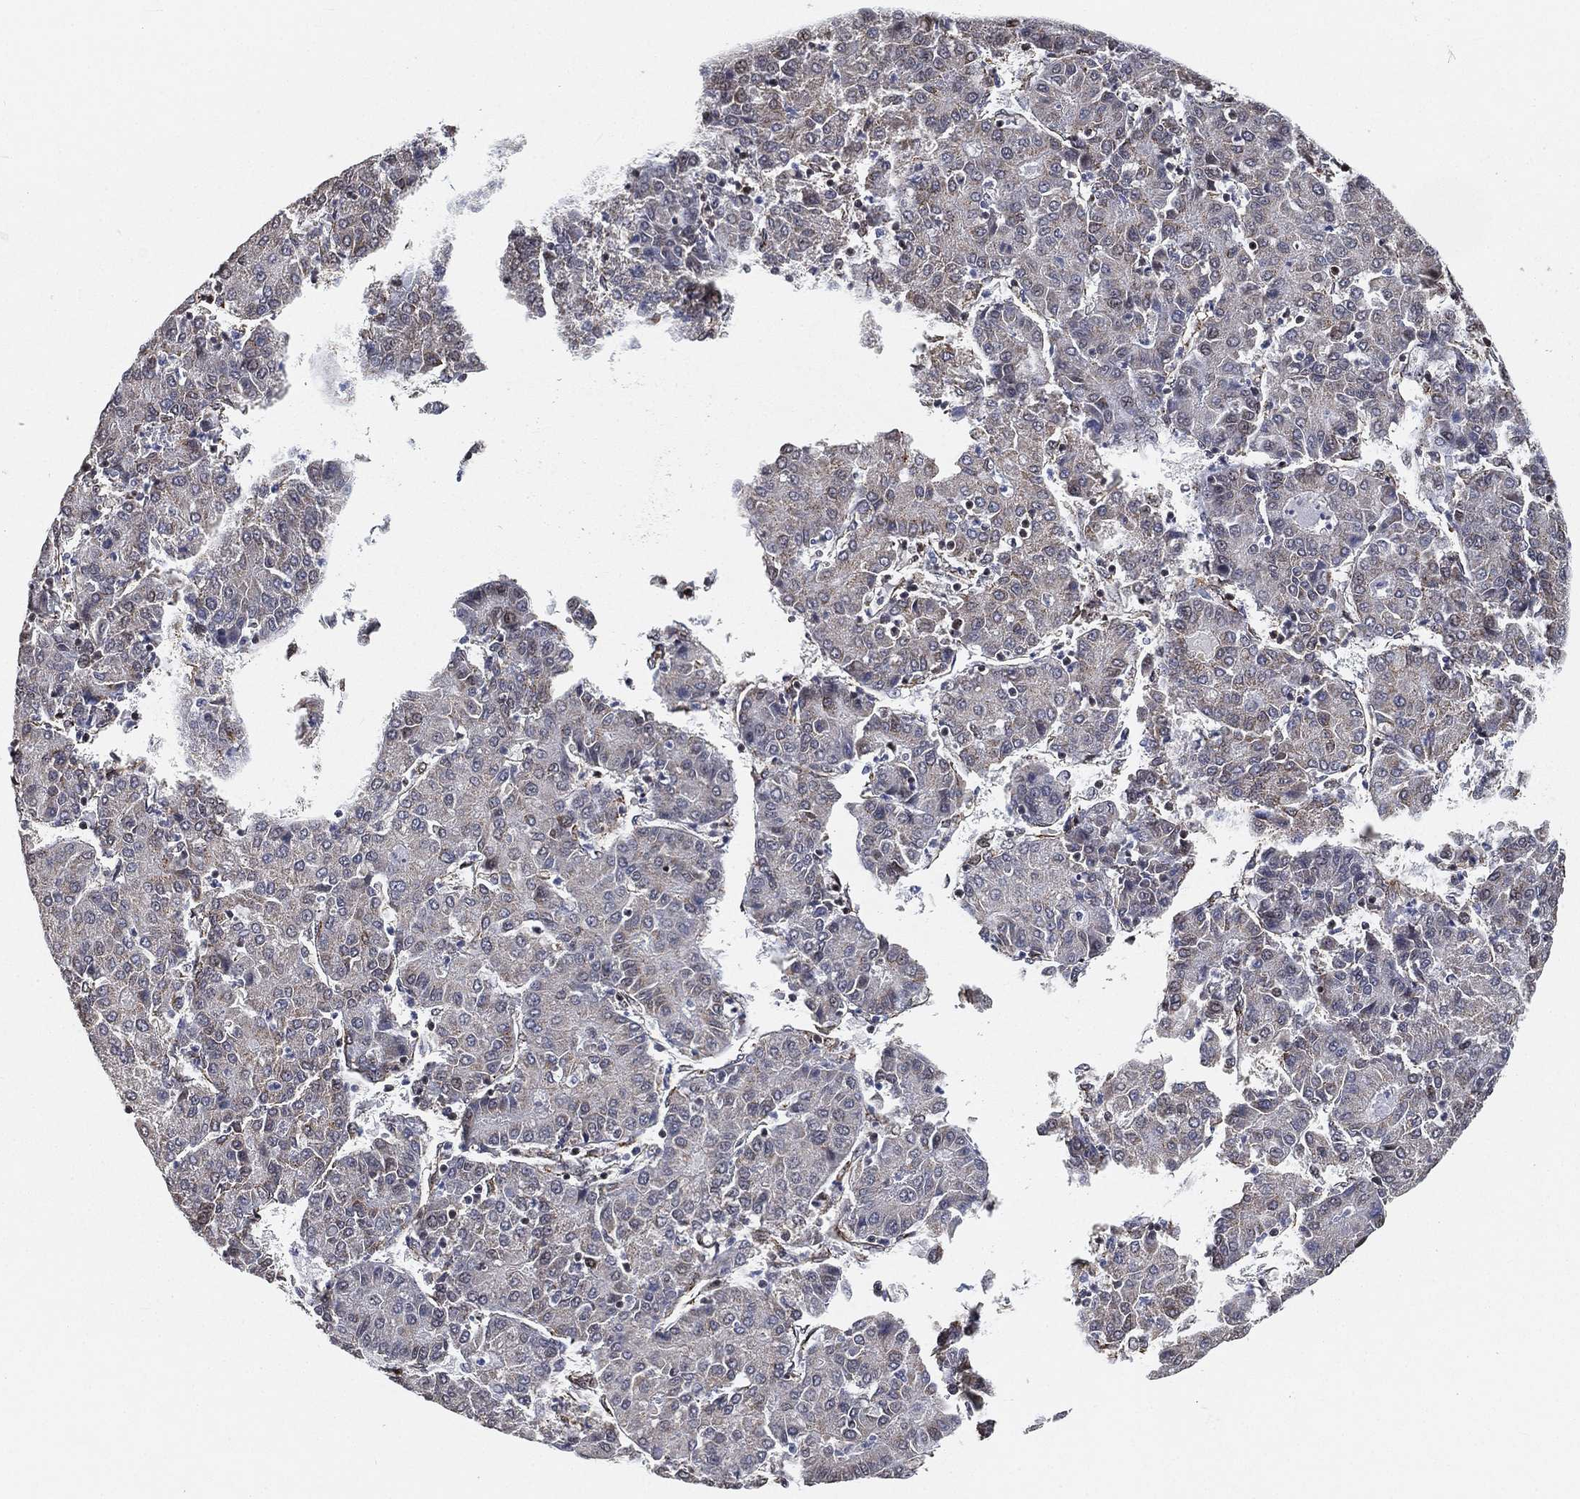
{"staining": {"intensity": "negative", "quantity": "none", "location": "none"}, "tissue": "liver cancer", "cell_type": "Tumor cells", "image_type": "cancer", "snomed": [{"axis": "morphology", "description": "Carcinoma, Hepatocellular, NOS"}, {"axis": "topography", "description": "Liver"}], "caption": "Liver cancer (hepatocellular carcinoma) was stained to show a protein in brown. There is no significant expression in tumor cells.", "gene": "RSRC2", "patient": {"sex": "male", "age": 65}}